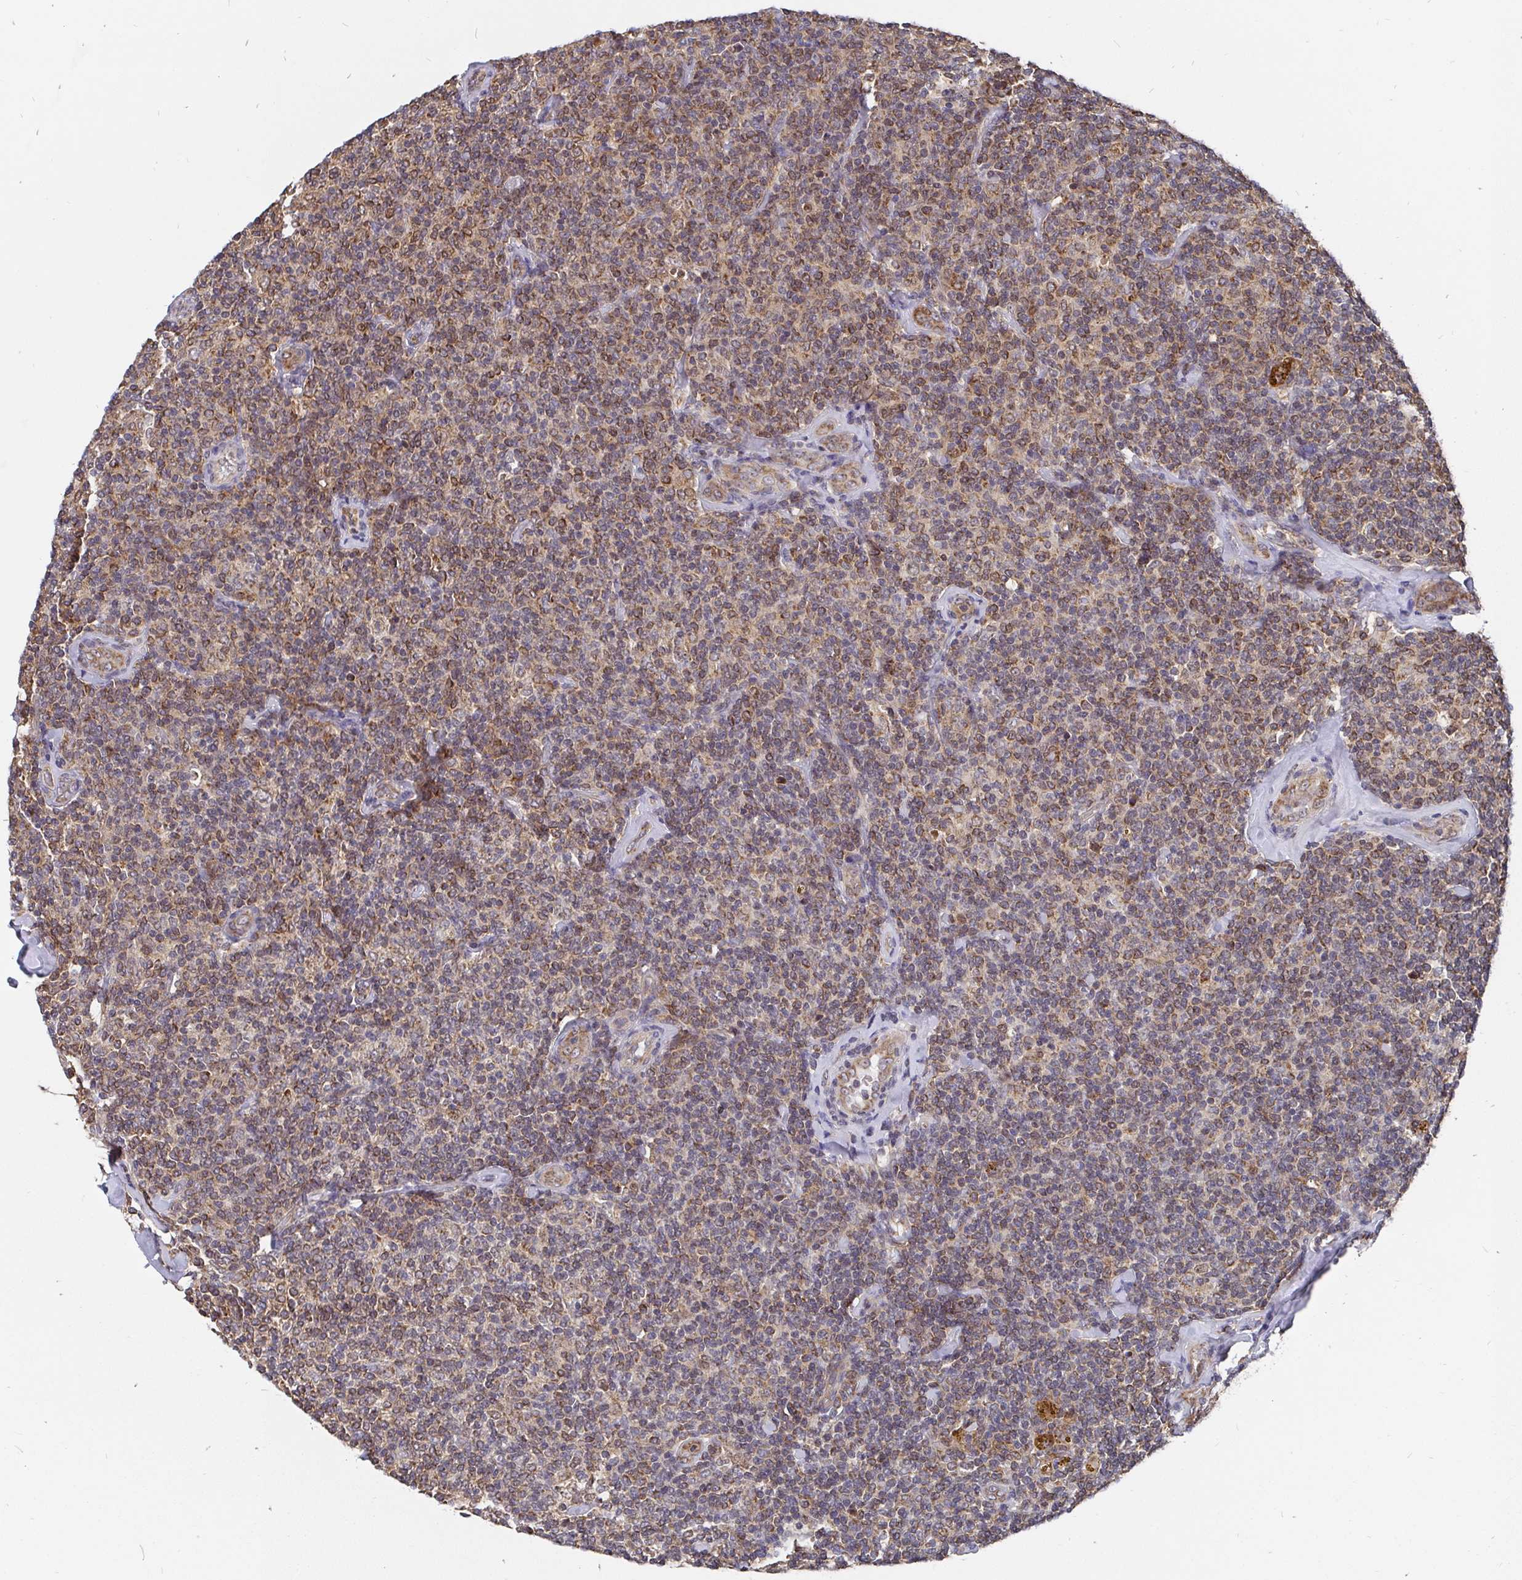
{"staining": {"intensity": "weak", "quantity": ">75%", "location": "cytoplasmic/membranous"}, "tissue": "lymphoma", "cell_type": "Tumor cells", "image_type": "cancer", "snomed": [{"axis": "morphology", "description": "Malignant lymphoma, non-Hodgkin's type, Low grade"}, {"axis": "topography", "description": "Lymph node"}], "caption": "A micrograph of lymphoma stained for a protein reveals weak cytoplasmic/membranous brown staining in tumor cells.", "gene": "PDF", "patient": {"sex": "female", "age": 56}}